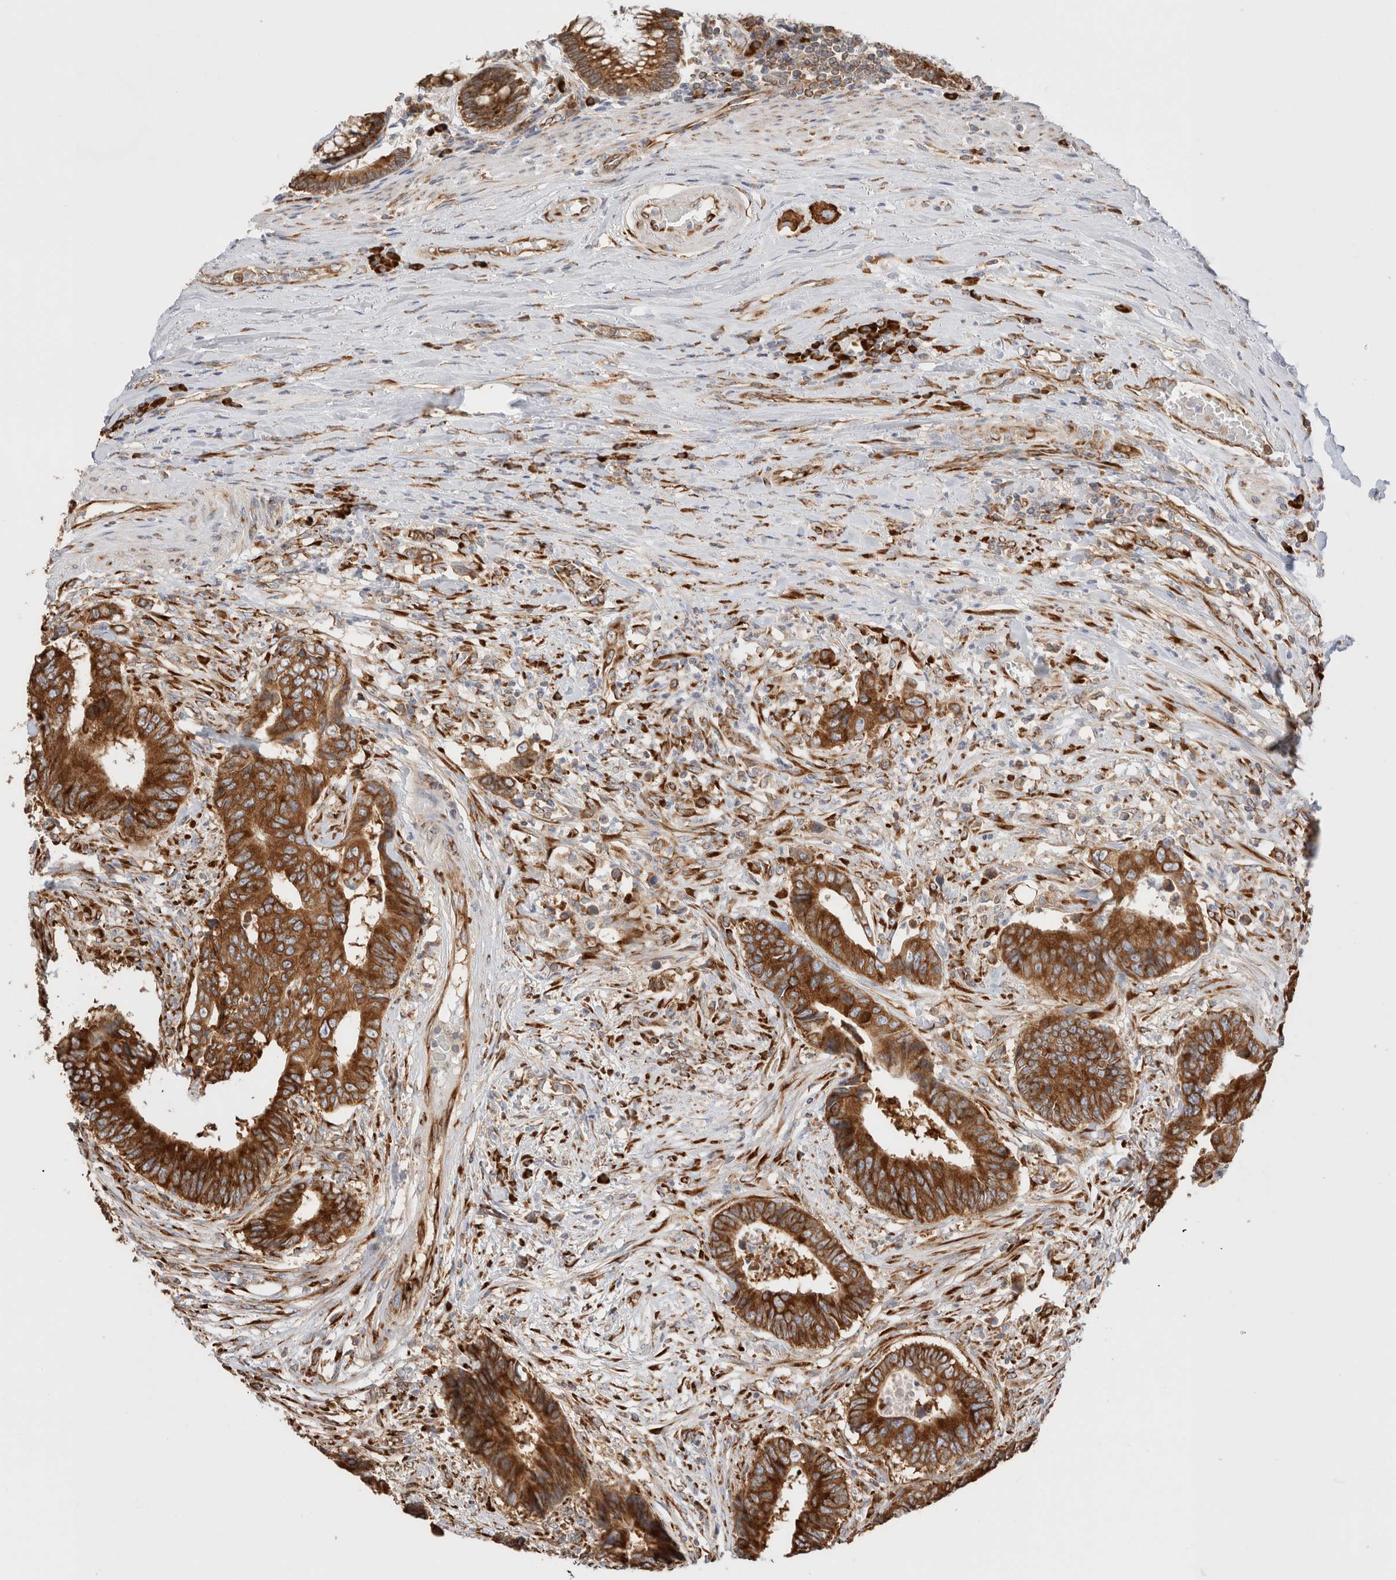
{"staining": {"intensity": "strong", "quantity": ">75%", "location": "cytoplasmic/membranous"}, "tissue": "colorectal cancer", "cell_type": "Tumor cells", "image_type": "cancer", "snomed": [{"axis": "morphology", "description": "Adenocarcinoma, NOS"}, {"axis": "topography", "description": "Rectum"}], "caption": "Adenocarcinoma (colorectal) stained for a protein demonstrates strong cytoplasmic/membranous positivity in tumor cells. The staining is performed using DAB (3,3'-diaminobenzidine) brown chromogen to label protein expression. The nuclei are counter-stained blue using hematoxylin.", "gene": "ZC2HC1A", "patient": {"sex": "male", "age": 84}}